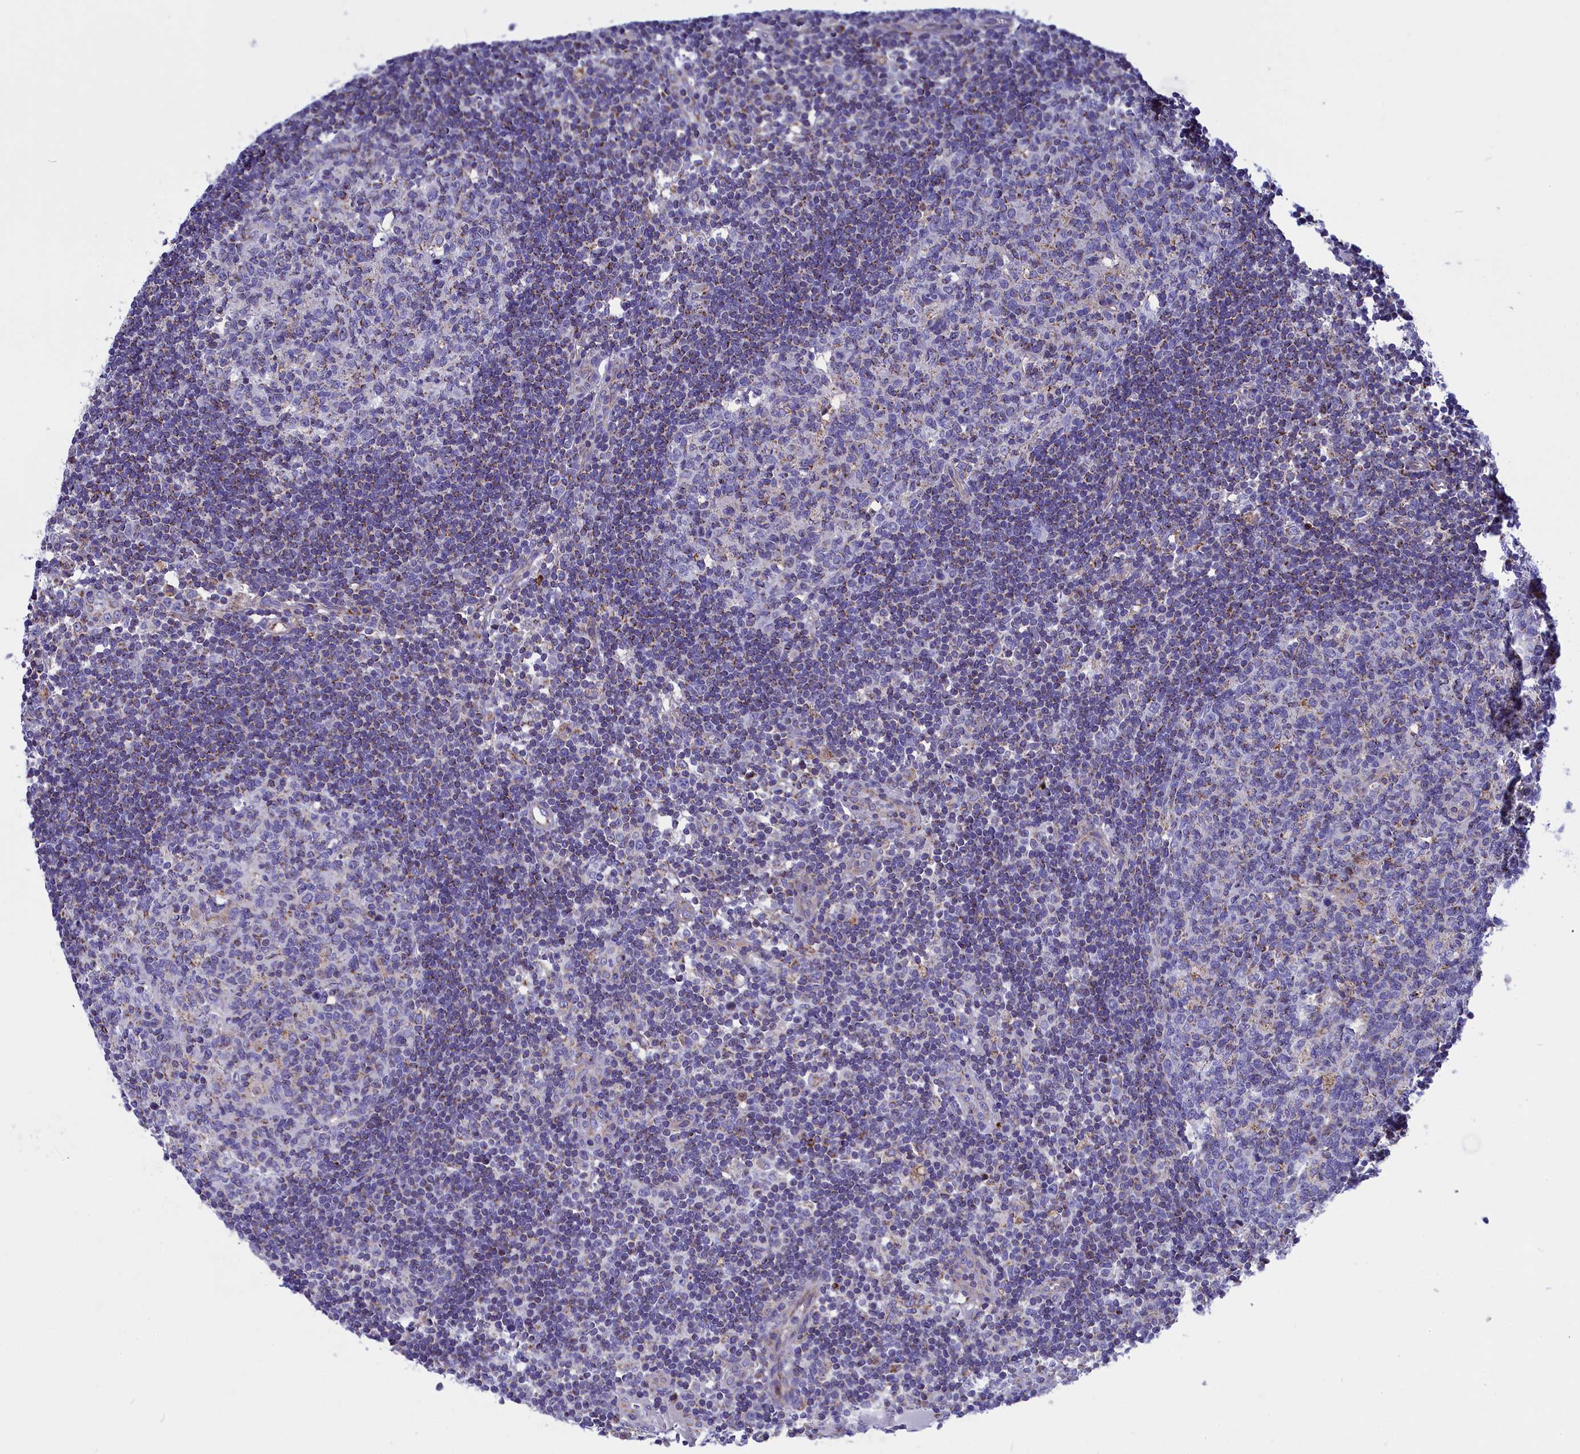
{"staining": {"intensity": "moderate", "quantity": "25%-75%", "location": "cytoplasmic/membranous"}, "tissue": "lymph node", "cell_type": "Germinal center cells", "image_type": "normal", "snomed": [{"axis": "morphology", "description": "Normal tissue, NOS"}, {"axis": "topography", "description": "Lymph node"}], "caption": "Brown immunohistochemical staining in benign human lymph node shows moderate cytoplasmic/membranous staining in about 25%-75% of germinal center cells.", "gene": "CCRL2", "patient": {"sex": "female", "age": 73}}